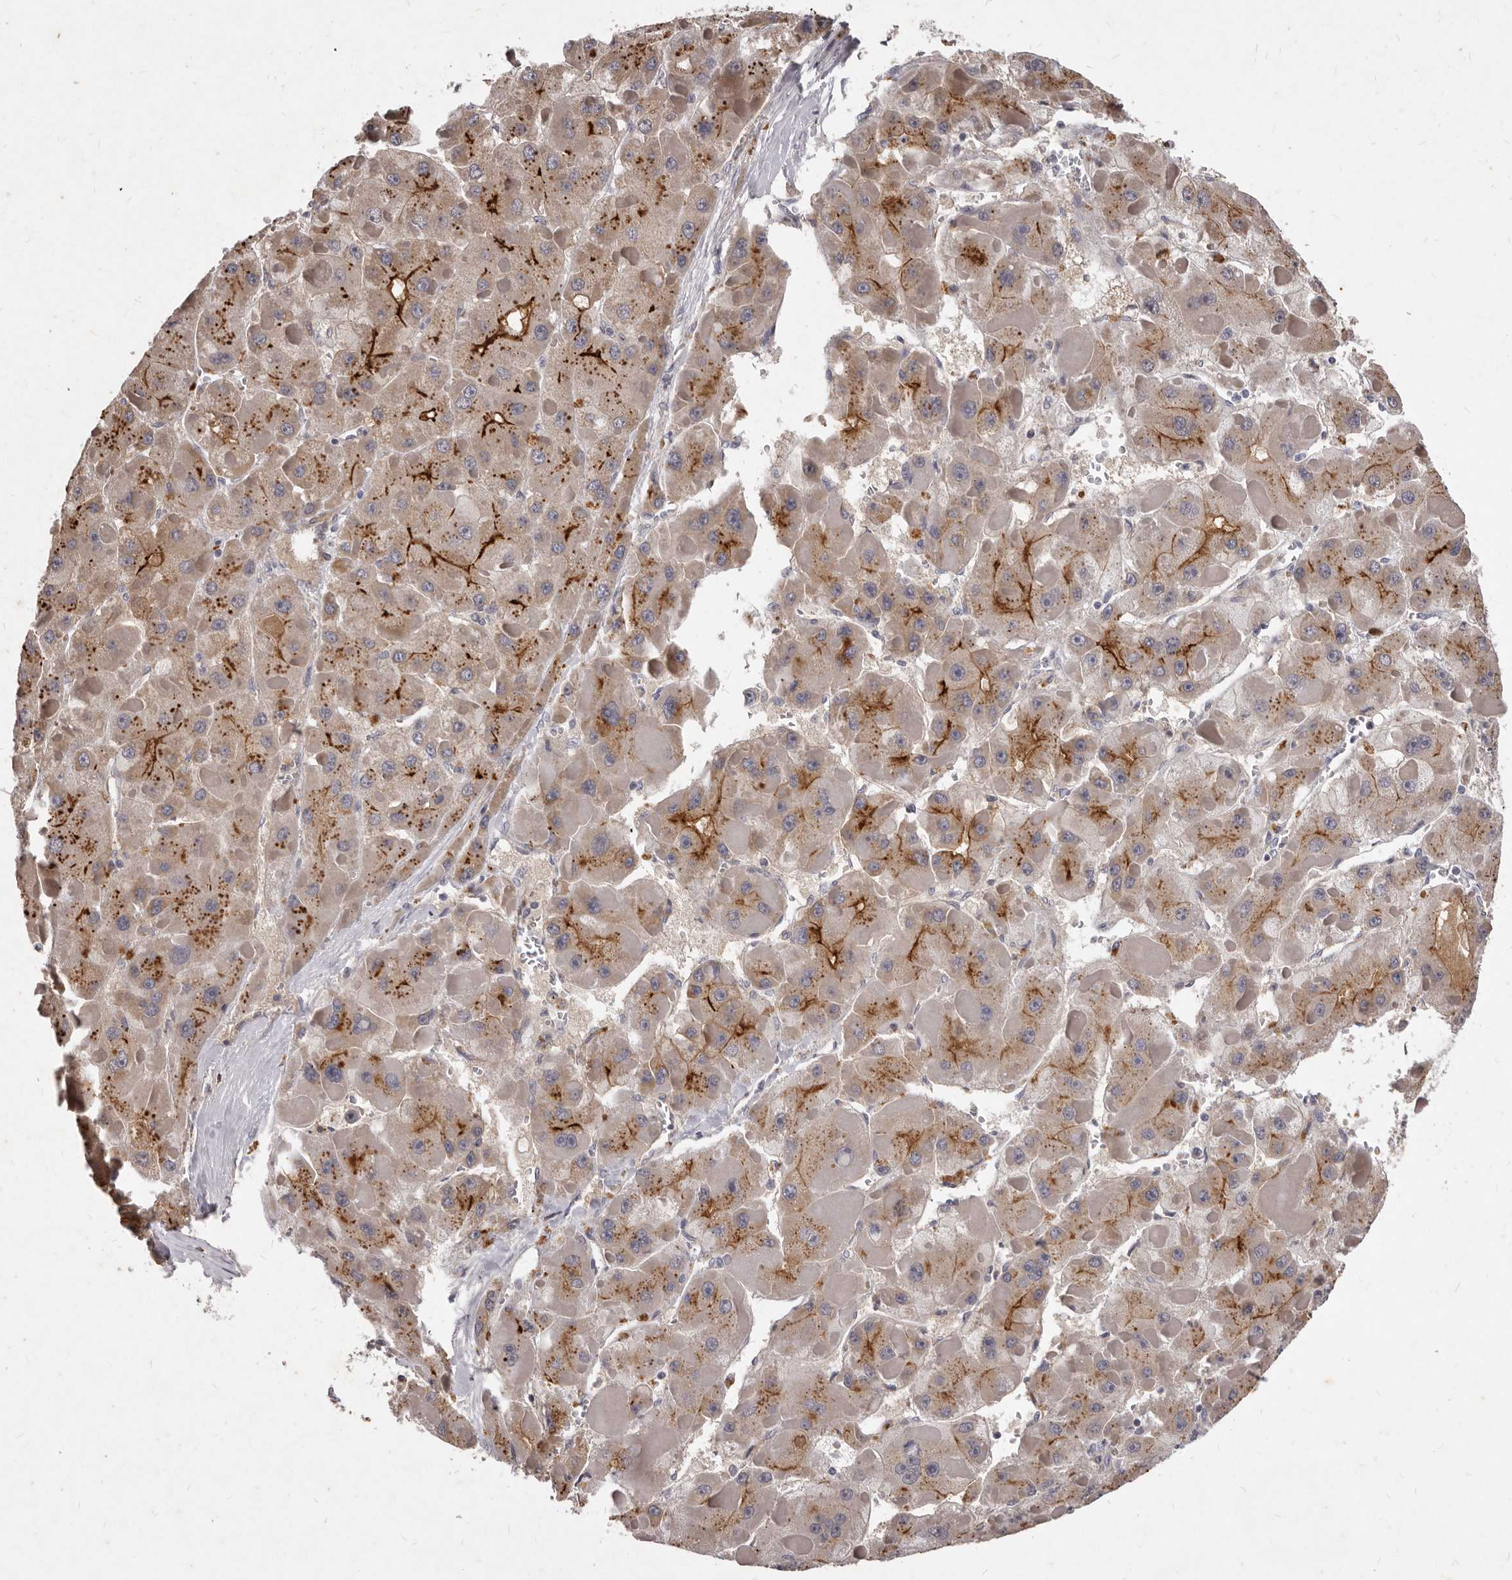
{"staining": {"intensity": "strong", "quantity": "25%-75%", "location": "cytoplasmic/membranous"}, "tissue": "liver cancer", "cell_type": "Tumor cells", "image_type": "cancer", "snomed": [{"axis": "morphology", "description": "Carcinoma, Hepatocellular, NOS"}, {"axis": "topography", "description": "Liver"}], "caption": "Liver cancer stained for a protein (brown) demonstrates strong cytoplasmic/membranous positive staining in about 25%-75% of tumor cells.", "gene": "GPRC5C", "patient": {"sex": "female", "age": 73}}